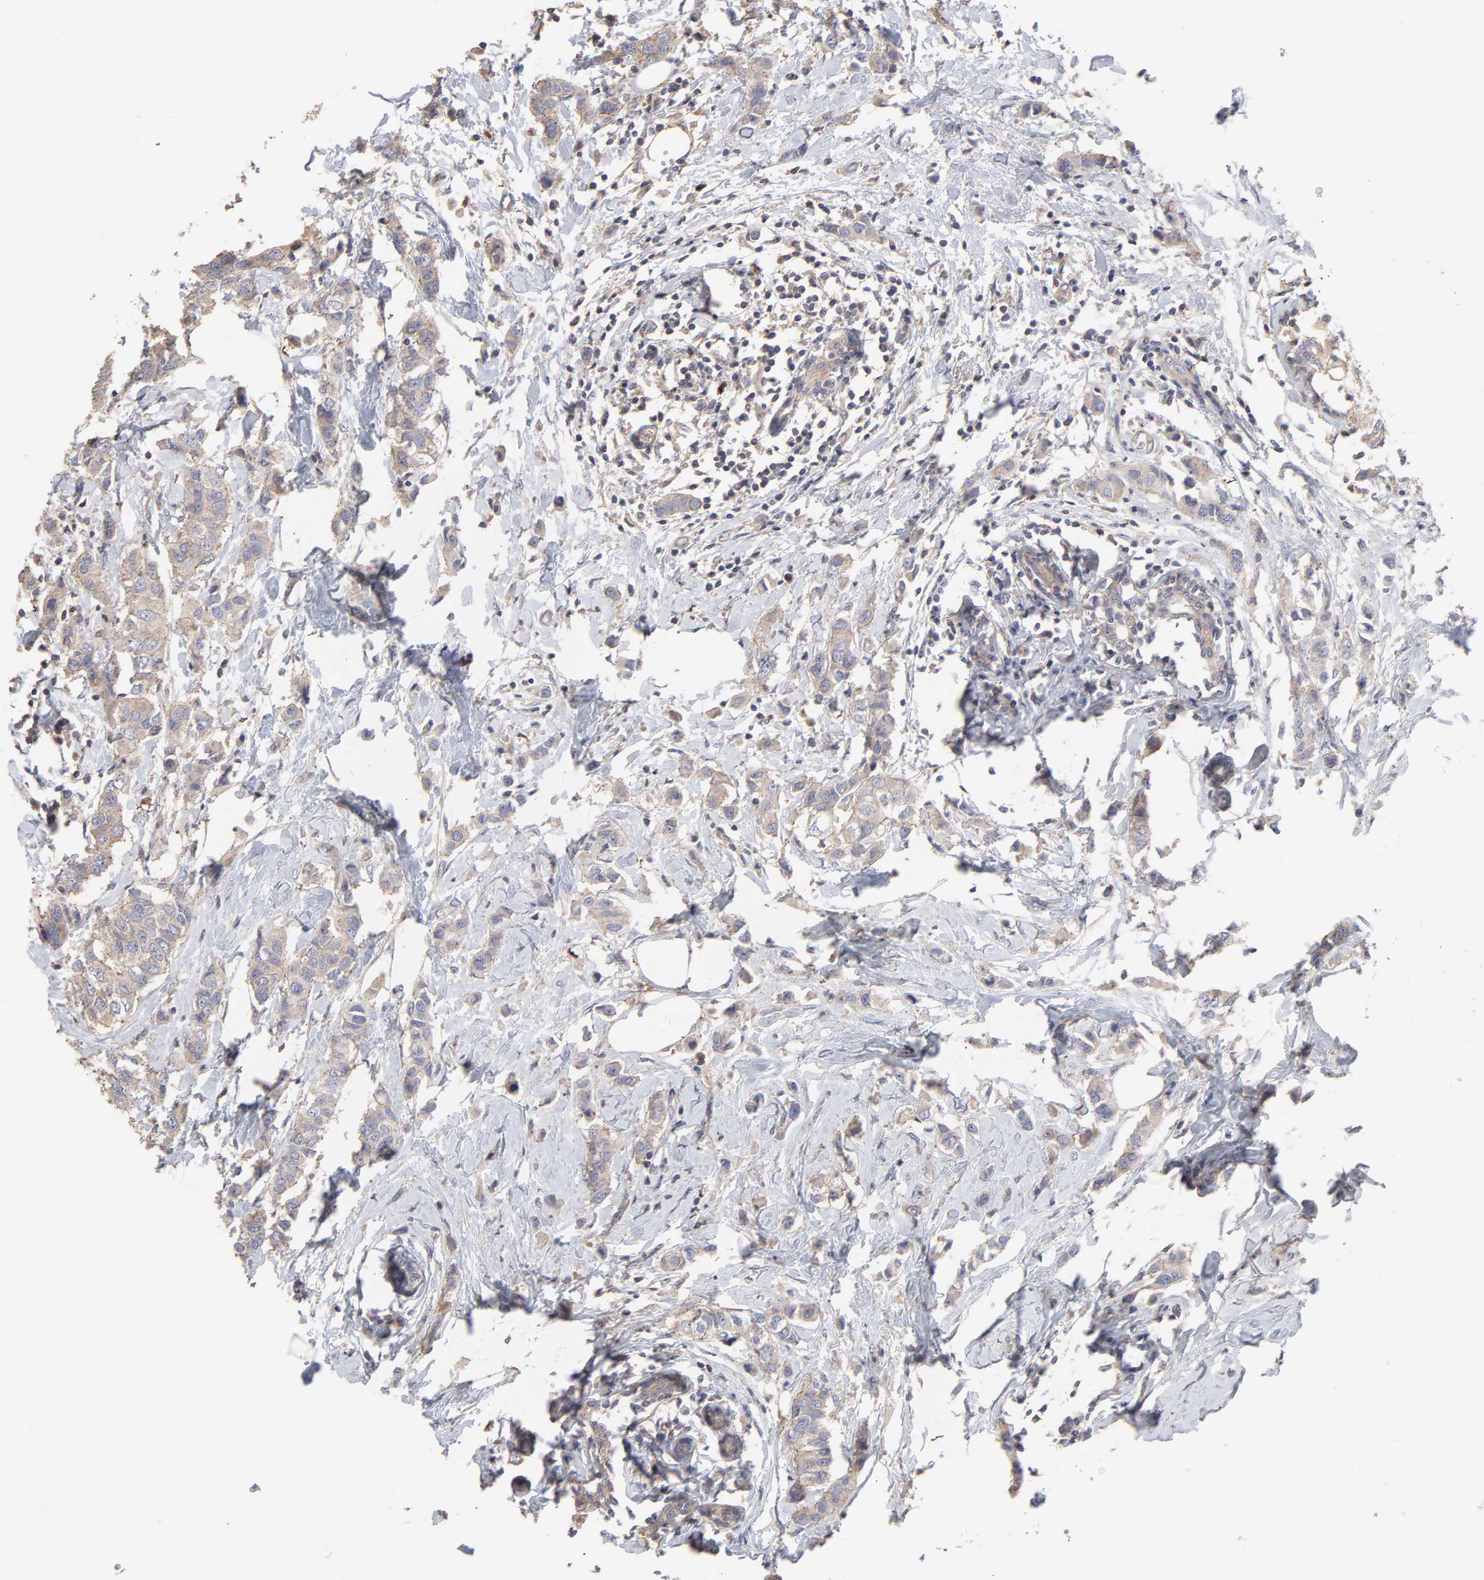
{"staining": {"intensity": "moderate", "quantity": ">75%", "location": "cytoplasmic/membranous"}, "tissue": "breast cancer", "cell_type": "Tumor cells", "image_type": "cancer", "snomed": [{"axis": "morphology", "description": "Normal tissue, NOS"}, {"axis": "morphology", "description": "Duct carcinoma"}, {"axis": "topography", "description": "Breast"}], "caption": "Breast infiltrating ductal carcinoma was stained to show a protein in brown. There is medium levels of moderate cytoplasmic/membranous staining in approximately >75% of tumor cells. (IHC, brightfield microscopy, high magnification).", "gene": "TANGO2", "patient": {"sex": "female", "age": 50}}